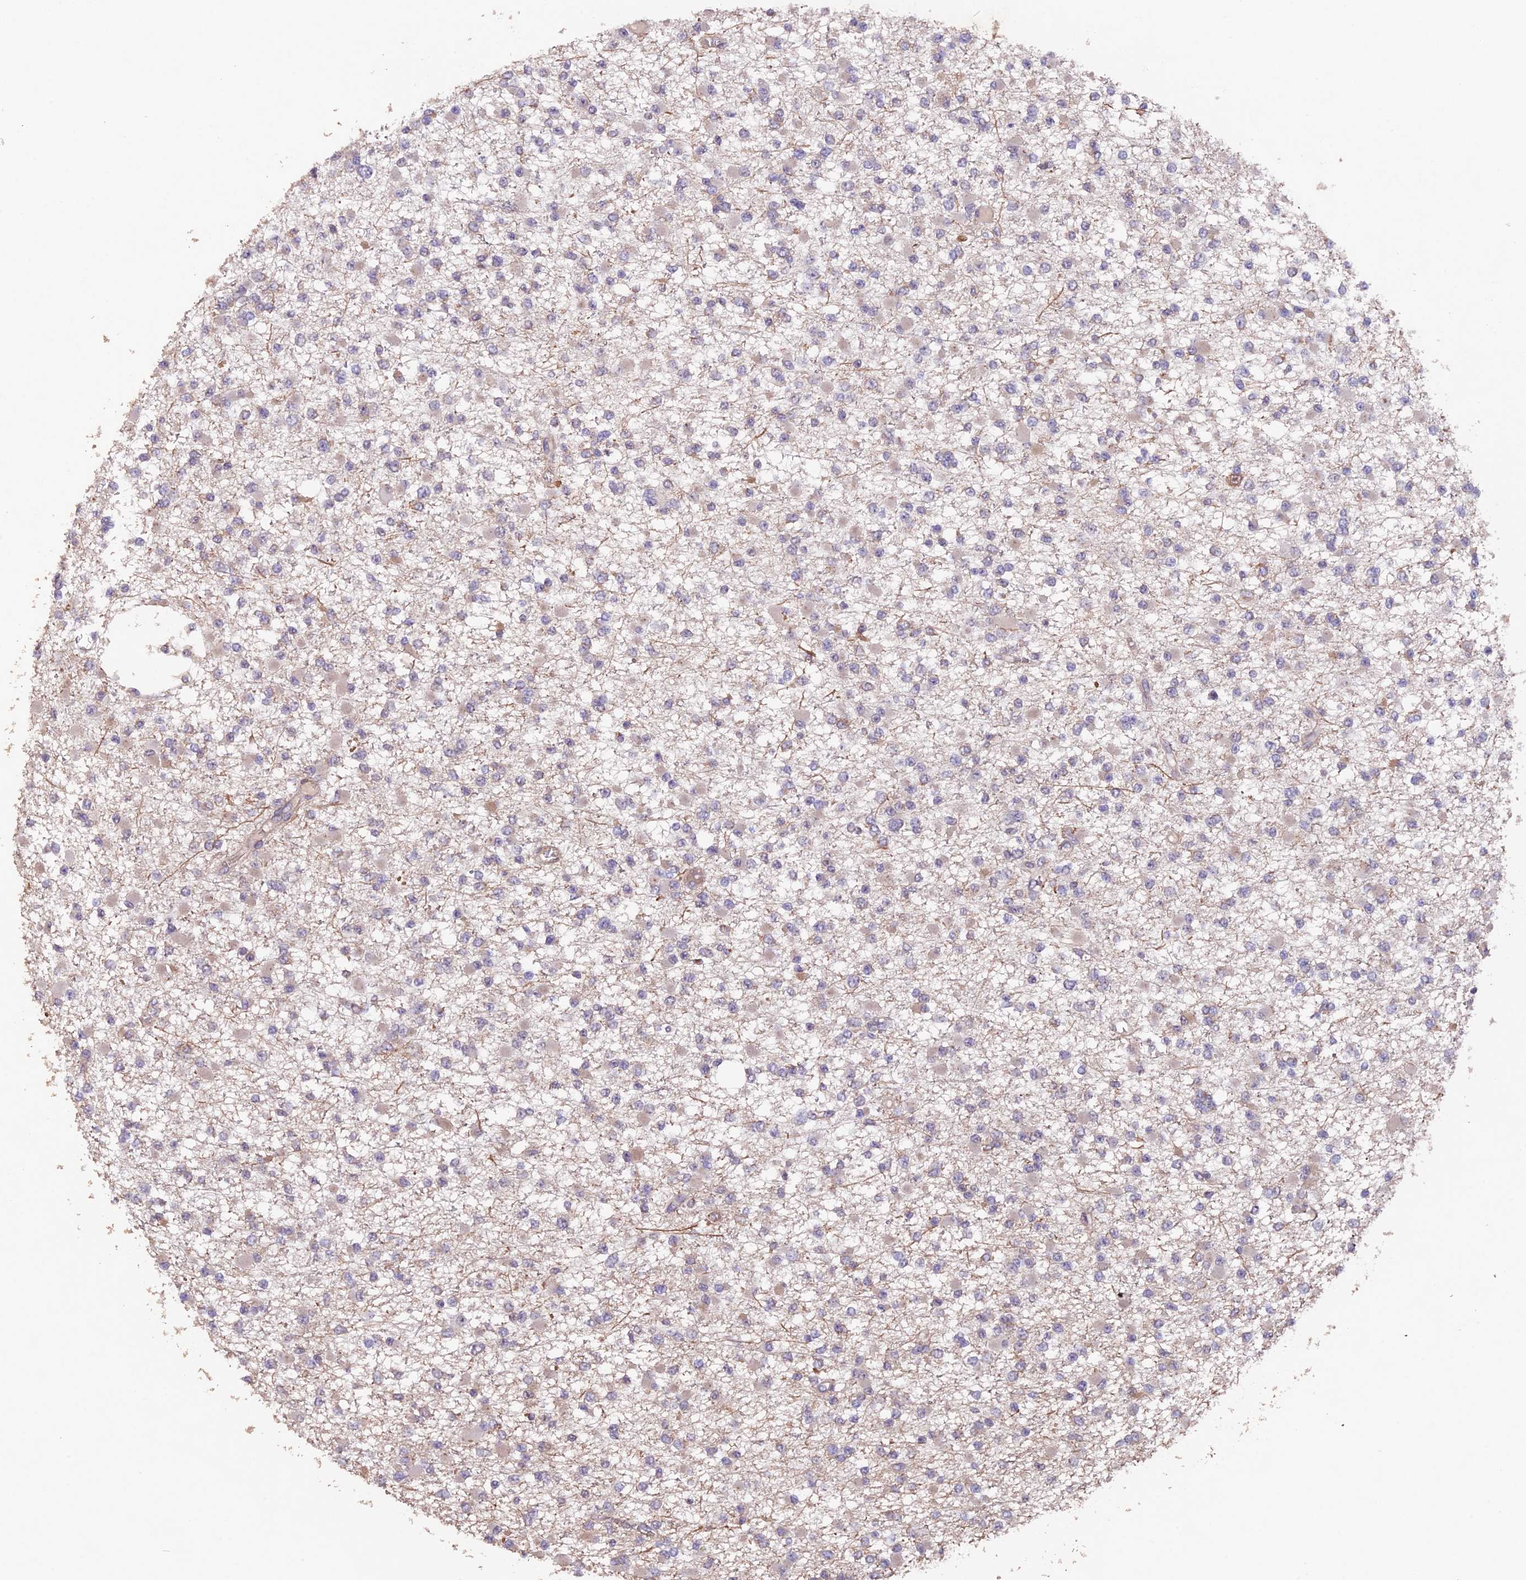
{"staining": {"intensity": "negative", "quantity": "none", "location": "none"}, "tissue": "glioma", "cell_type": "Tumor cells", "image_type": "cancer", "snomed": [{"axis": "morphology", "description": "Glioma, malignant, Low grade"}, {"axis": "topography", "description": "Brain"}], "caption": "Tumor cells show no significant protein expression in low-grade glioma (malignant).", "gene": "GNB5", "patient": {"sex": "female", "age": 22}}